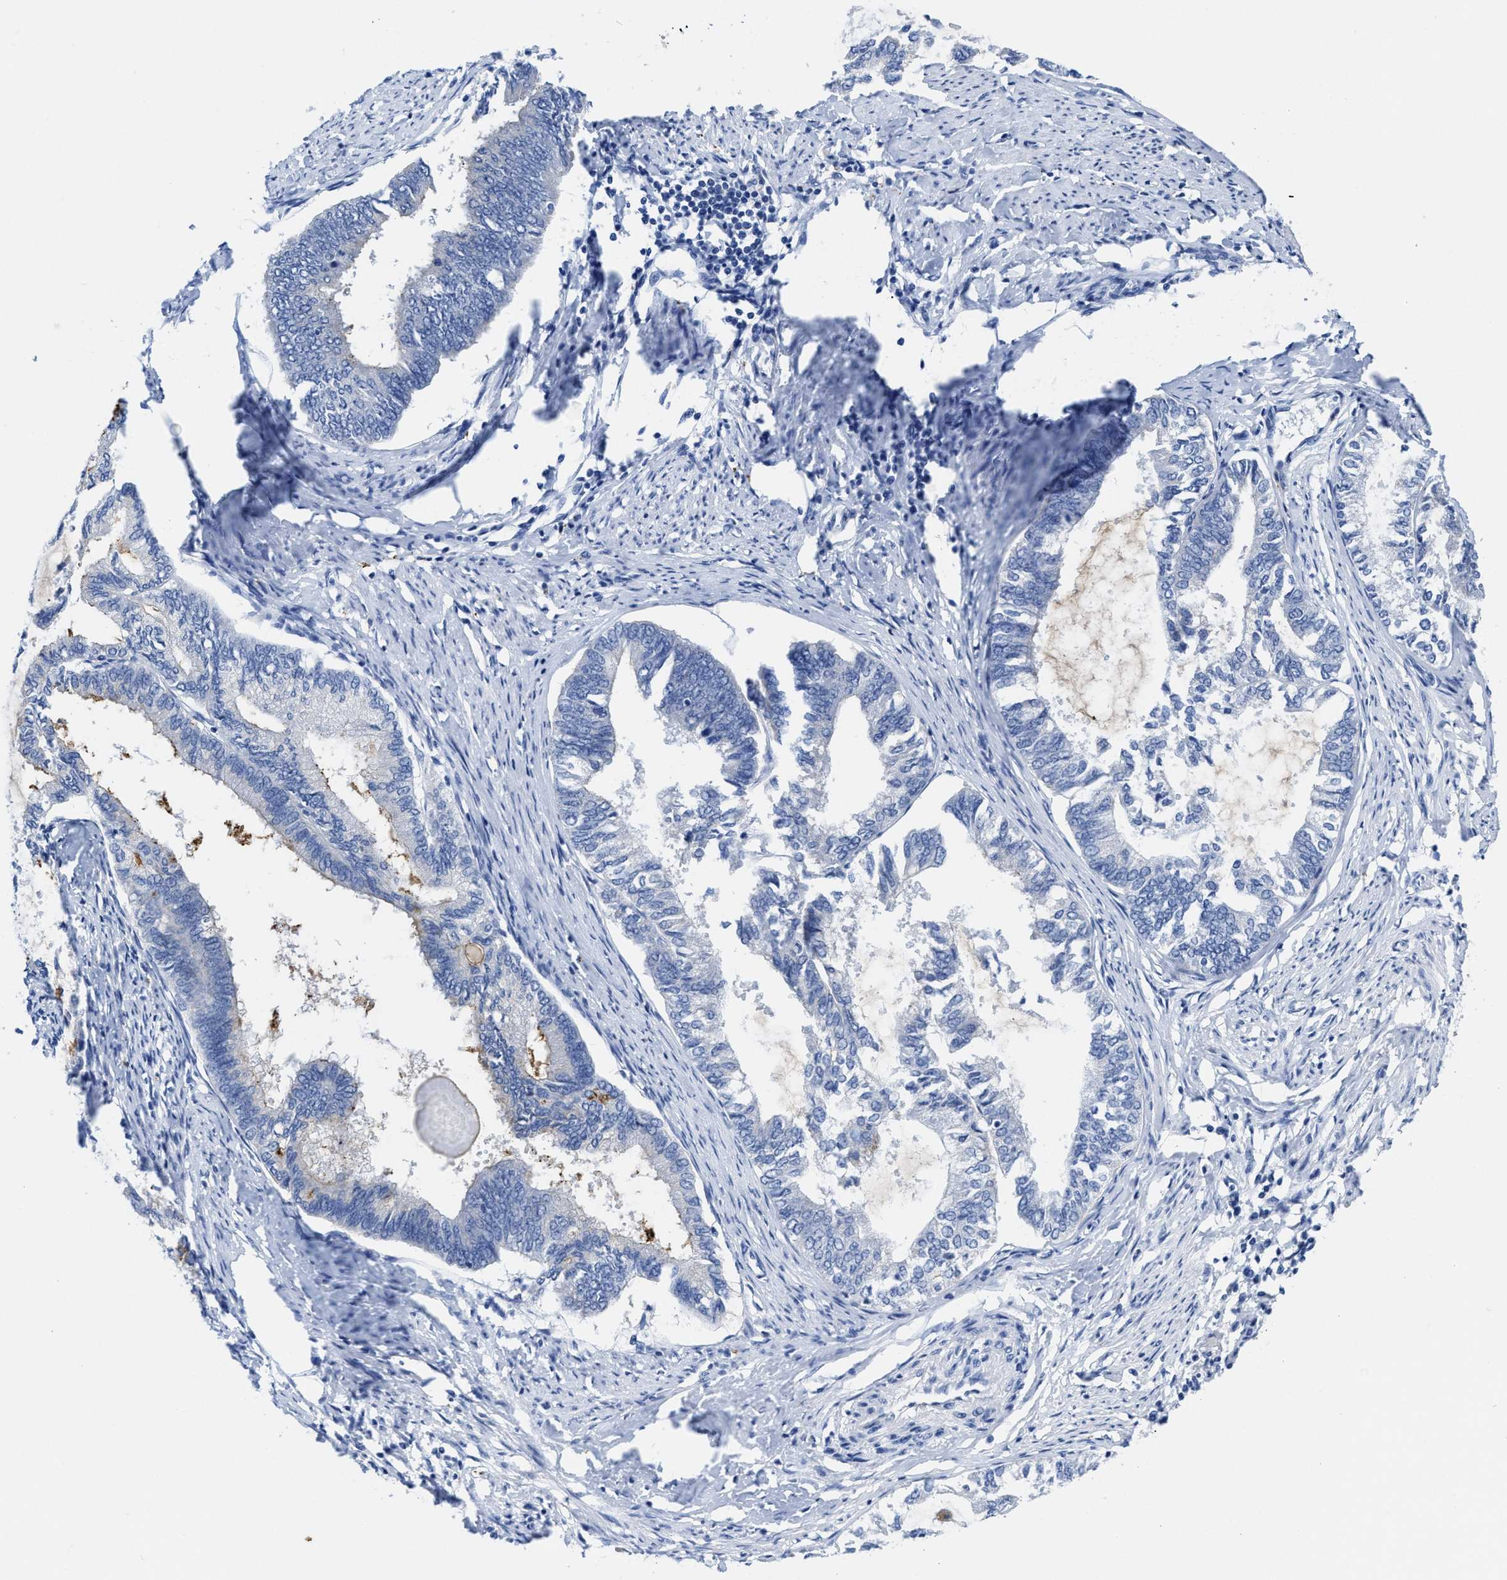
{"staining": {"intensity": "negative", "quantity": "none", "location": "none"}, "tissue": "endometrial cancer", "cell_type": "Tumor cells", "image_type": "cancer", "snomed": [{"axis": "morphology", "description": "Adenocarcinoma, NOS"}, {"axis": "topography", "description": "Endometrium"}], "caption": "Tumor cells are negative for brown protein staining in endometrial adenocarcinoma. (Immunohistochemistry, brightfield microscopy, high magnification).", "gene": "TBRG4", "patient": {"sex": "female", "age": 86}}